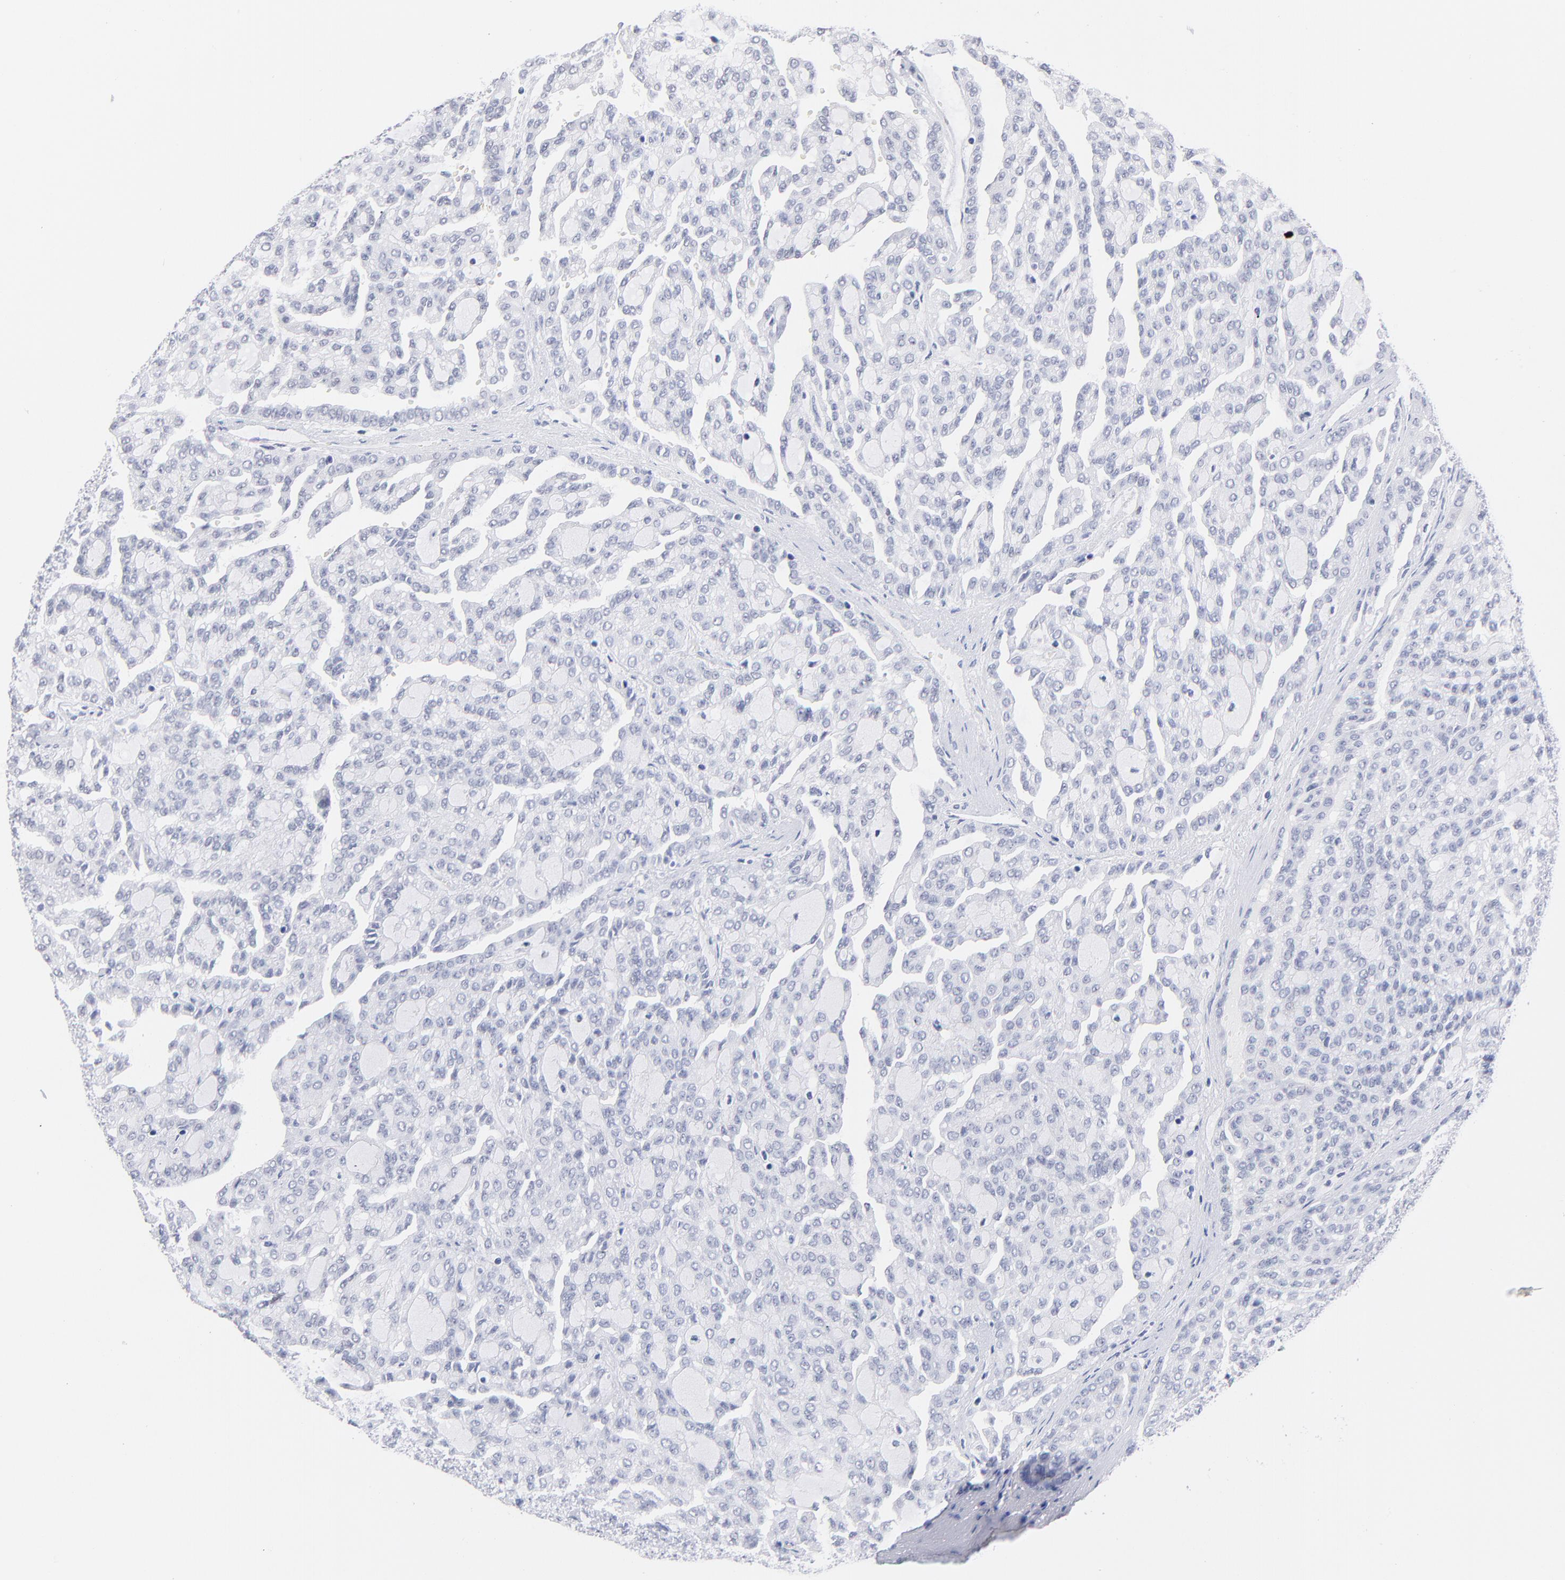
{"staining": {"intensity": "negative", "quantity": "none", "location": "none"}, "tissue": "renal cancer", "cell_type": "Tumor cells", "image_type": "cancer", "snomed": [{"axis": "morphology", "description": "Adenocarcinoma, NOS"}, {"axis": "topography", "description": "Kidney"}], "caption": "This is an immunohistochemistry histopathology image of human renal cancer. There is no positivity in tumor cells.", "gene": "ZNF74", "patient": {"sex": "male", "age": 63}}